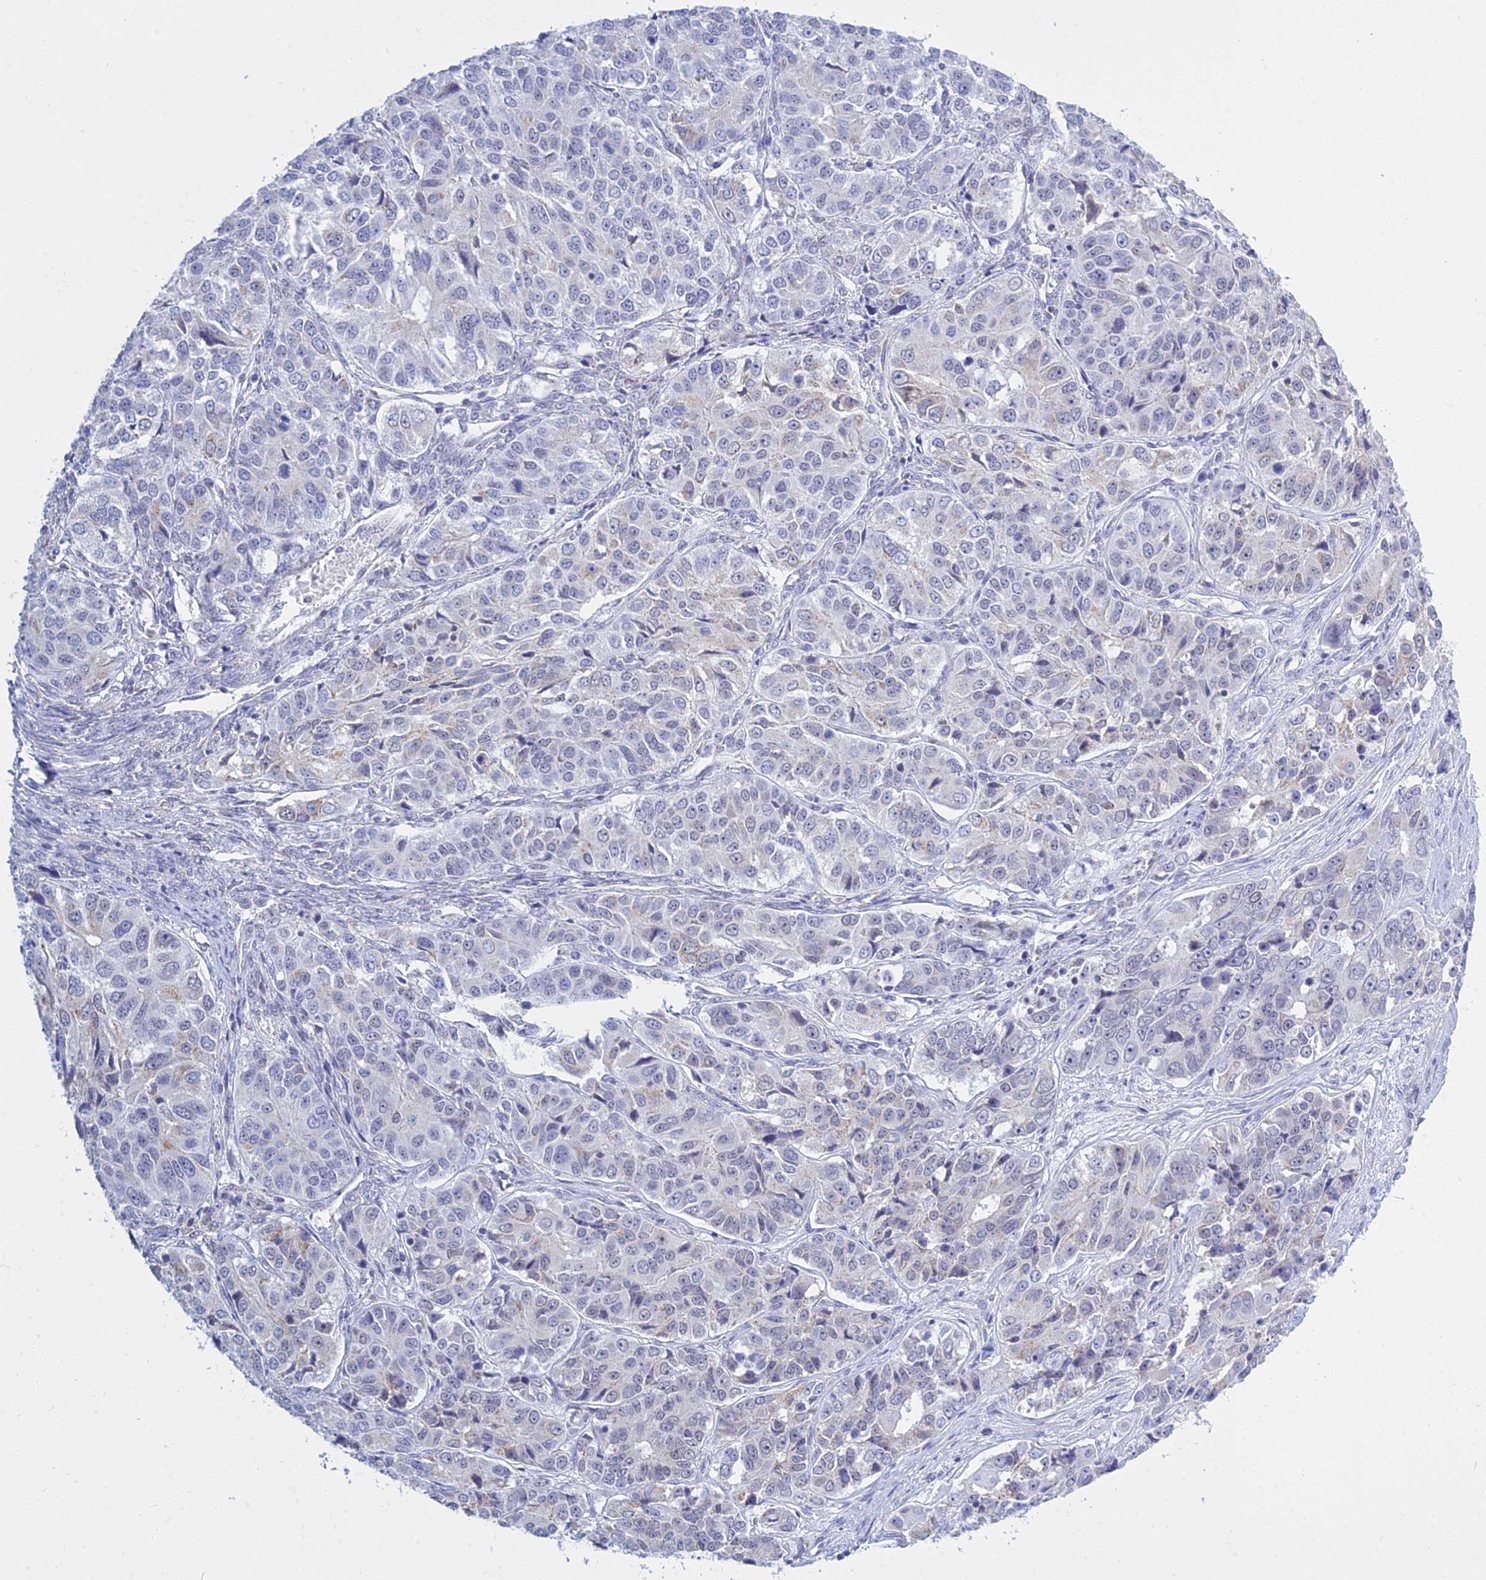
{"staining": {"intensity": "negative", "quantity": "none", "location": "none"}, "tissue": "ovarian cancer", "cell_type": "Tumor cells", "image_type": "cancer", "snomed": [{"axis": "morphology", "description": "Carcinoma, endometroid"}, {"axis": "topography", "description": "Ovary"}], "caption": "Immunohistochemistry of ovarian cancer exhibits no expression in tumor cells.", "gene": "KLF14", "patient": {"sex": "female", "age": 51}}